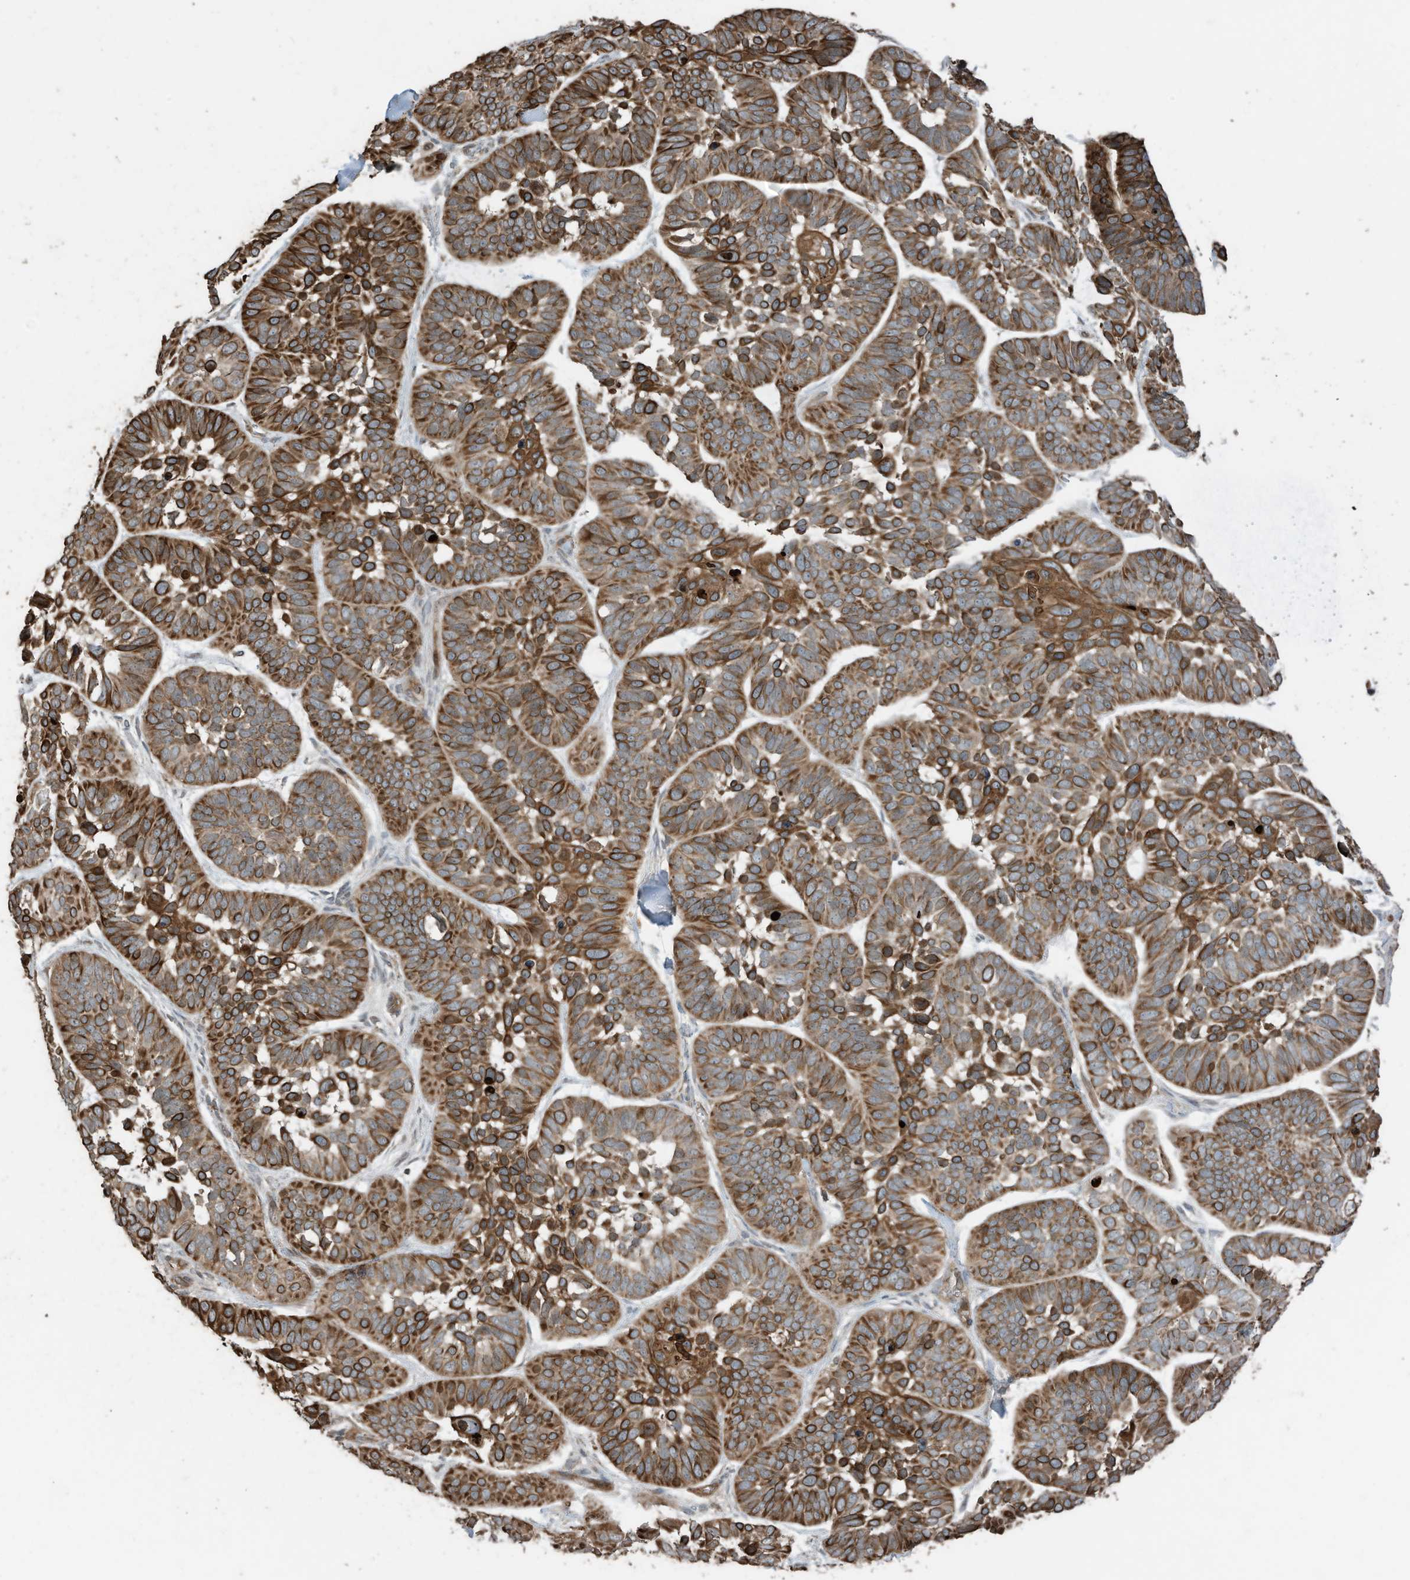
{"staining": {"intensity": "strong", "quantity": ">75%", "location": "cytoplasmic/membranous"}, "tissue": "skin cancer", "cell_type": "Tumor cells", "image_type": "cancer", "snomed": [{"axis": "morphology", "description": "Basal cell carcinoma"}, {"axis": "topography", "description": "Skin"}], "caption": "Strong cytoplasmic/membranous protein expression is identified in about >75% of tumor cells in skin cancer (basal cell carcinoma).", "gene": "ZNF653", "patient": {"sex": "male", "age": 62}}